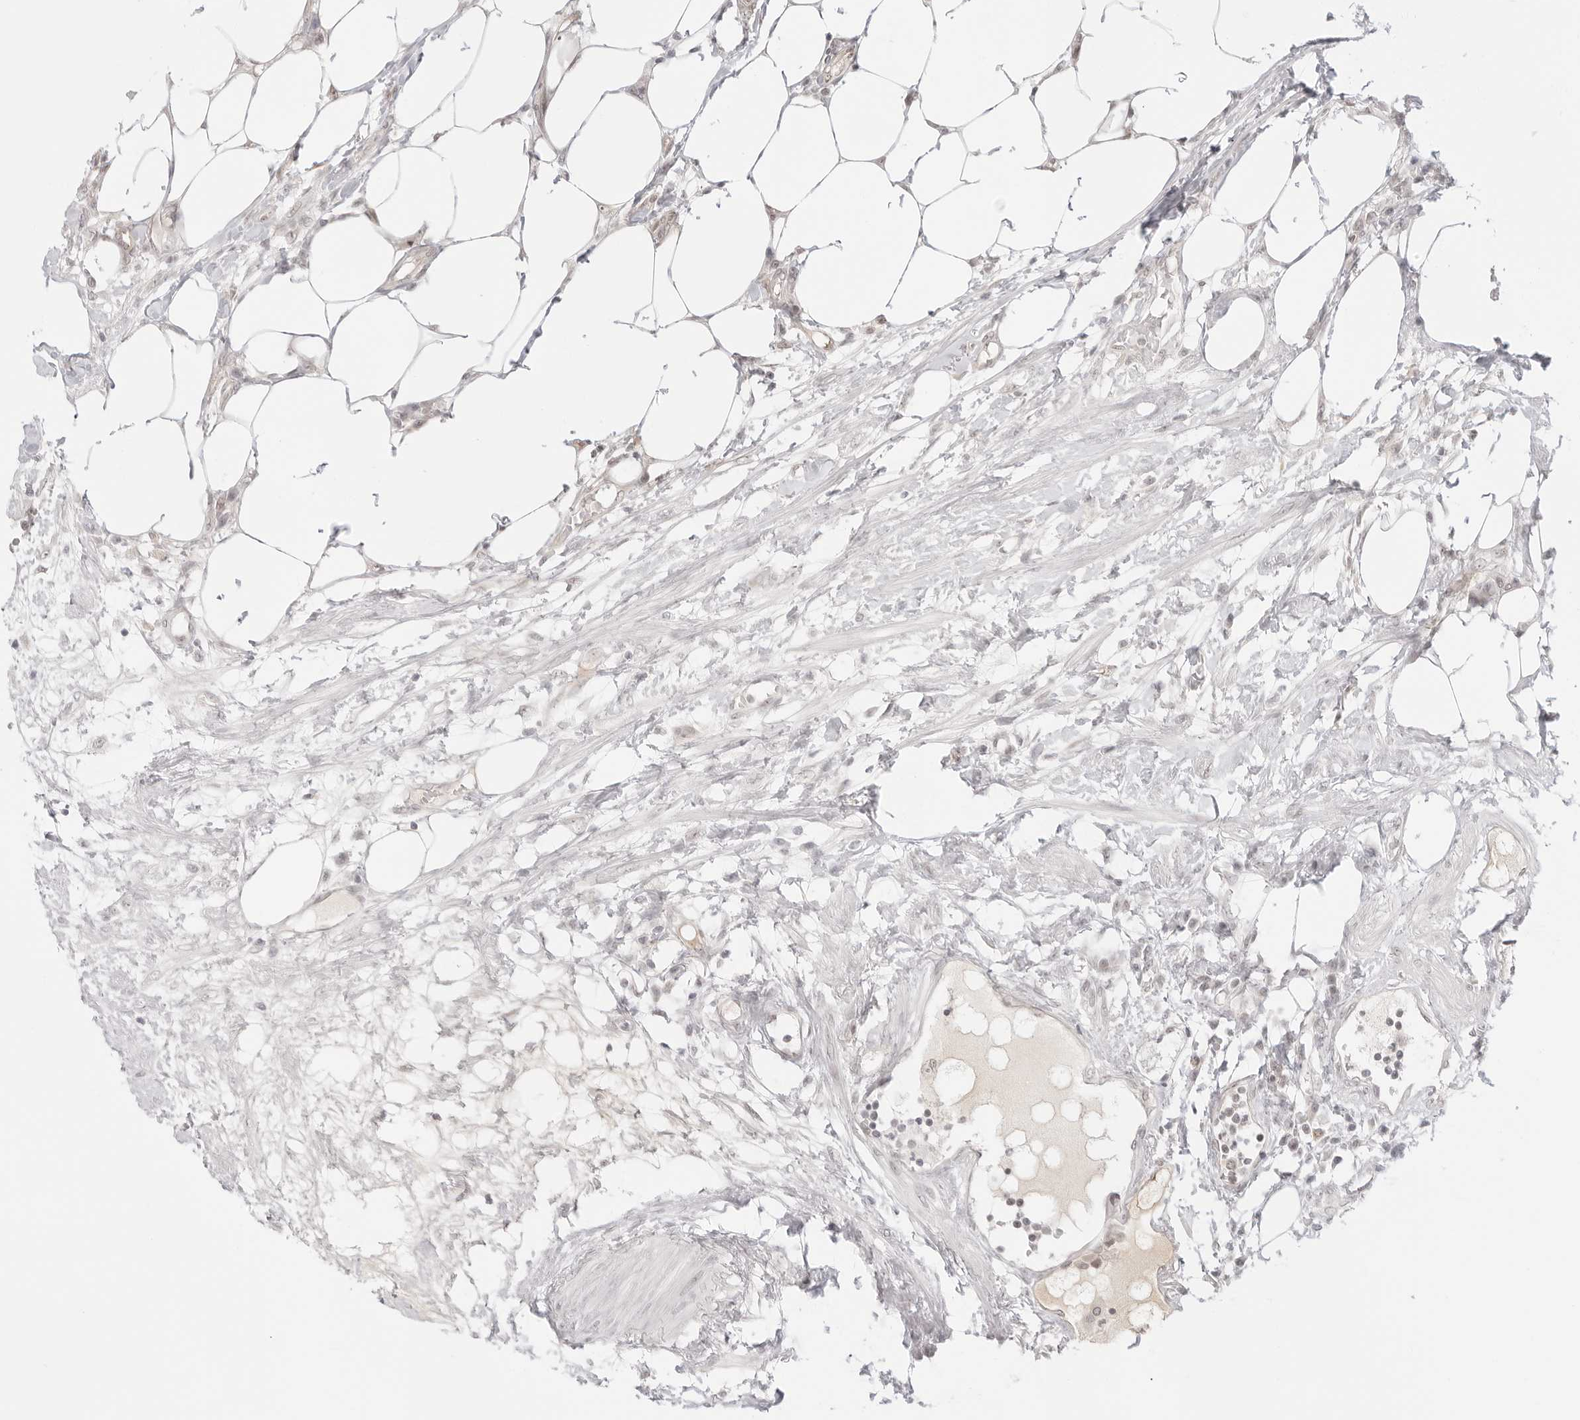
{"staining": {"intensity": "moderate", "quantity": "<25%", "location": "cytoplasmic/membranous"}, "tissue": "colorectal cancer", "cell_type": "Tumor cells", "image_type": "cancer", "snomed": [{"axis": "morphology", "description": "Adenocarcinoma, NOS"}, {"axis": "topography", "description": "Colon"}], "caption": "Human colorectal cancer (adenocarcinoma) stained with a brown dye displays moderate cytoplasmic/membranous positive staining in about <25% of tumor cells.", "gene": "MED18", "patient": {"sex": "female", "age": 84}}